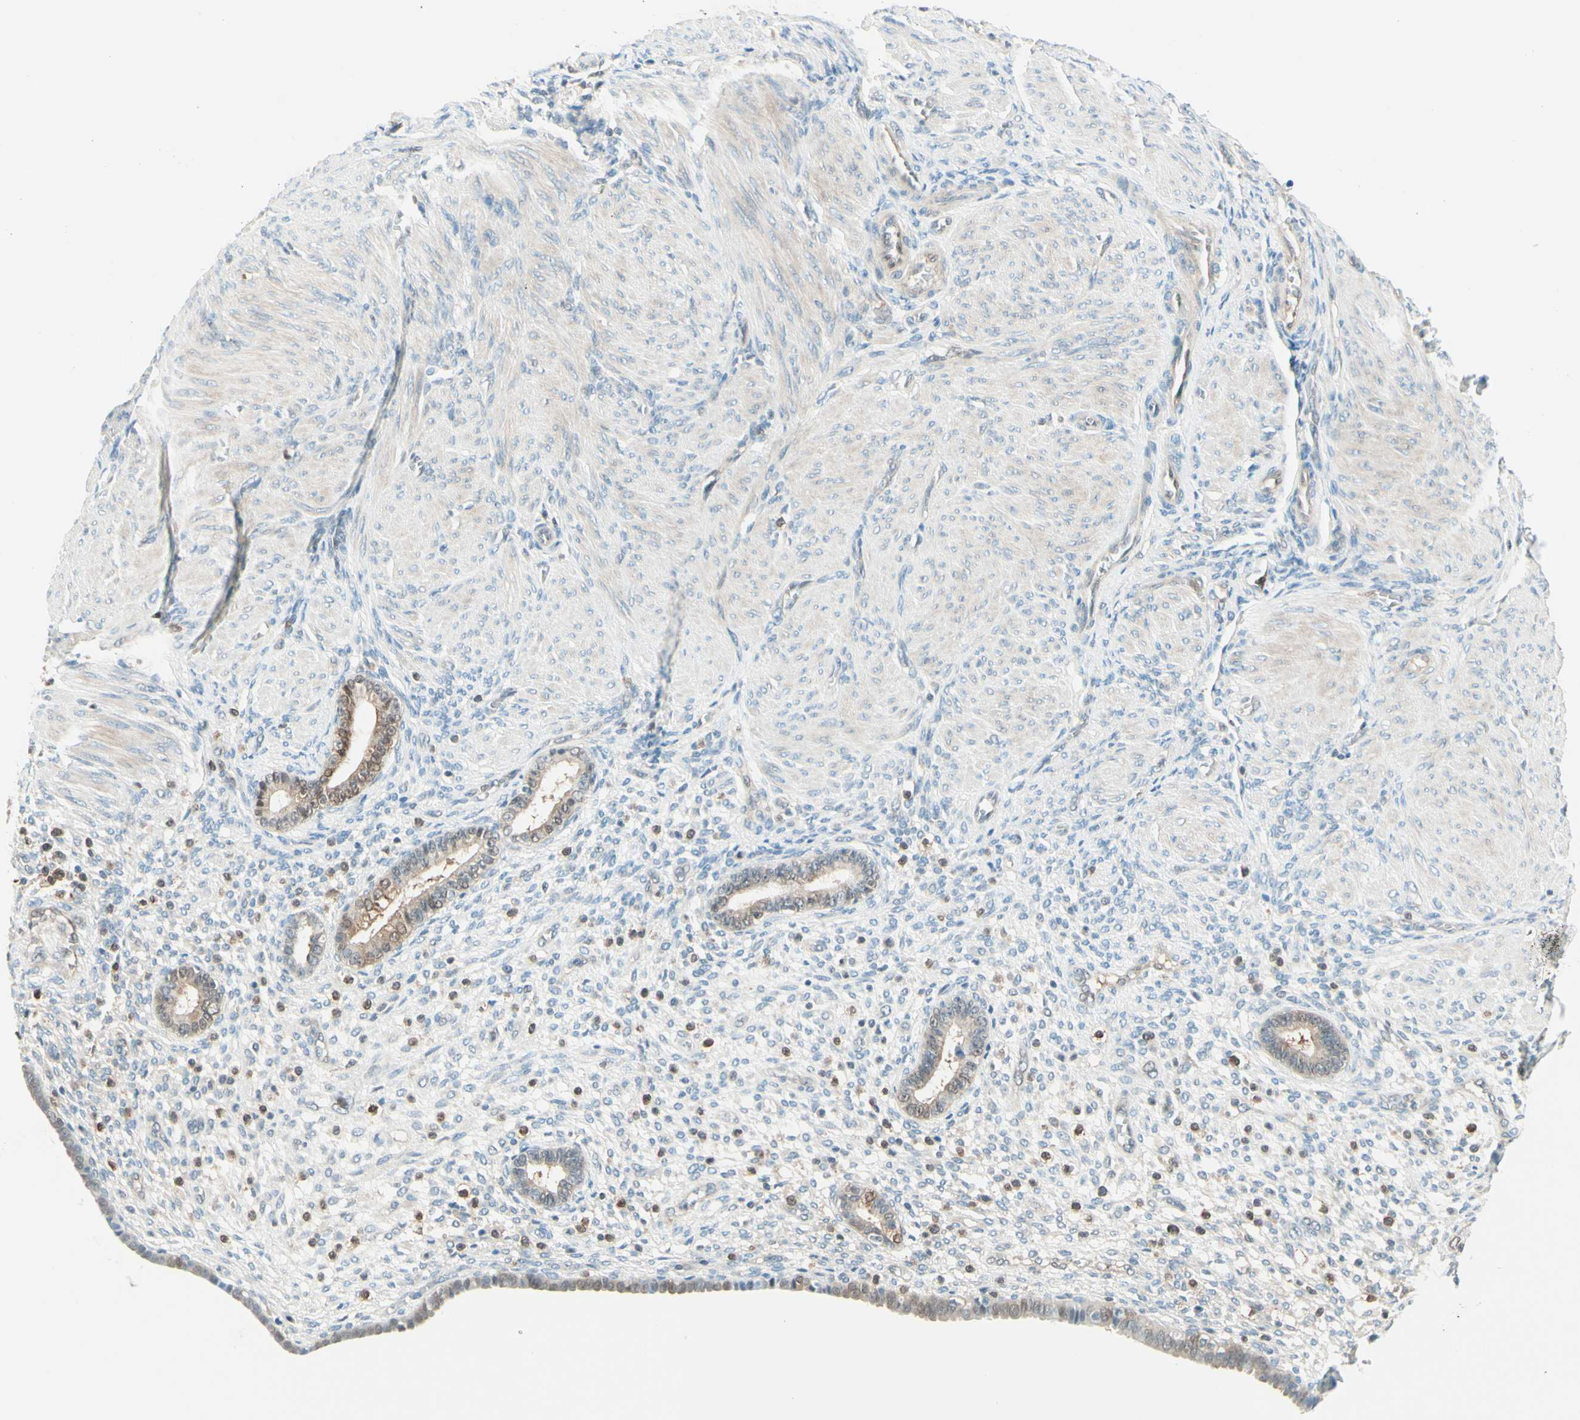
{"staining": {"intensity": "weak", "quantity": "<25%", "location": "nuclear"}, "tissue": "endometrium", "cell_type": "Cells in endometrial stroma", "image_type": "normal", "snomed": [{"axis": "morphology", "description": "Normal tissue, NOS"}, {"axis": "topography", "description": "Endometrium"}], "caption": "High power microscopy micrograph of an immunohistochemistry (IHC) histopathology image of benign endometrium, revealing no significant expression in cells in endometrial stroma. The staining is performed using DAB (3,3'-diaminobenzidine) brown chromogen with nuclei counter-stained in using hematoxylin.", "gene": "UPK3B", "patient": {"sex": "female", "age": 72}}